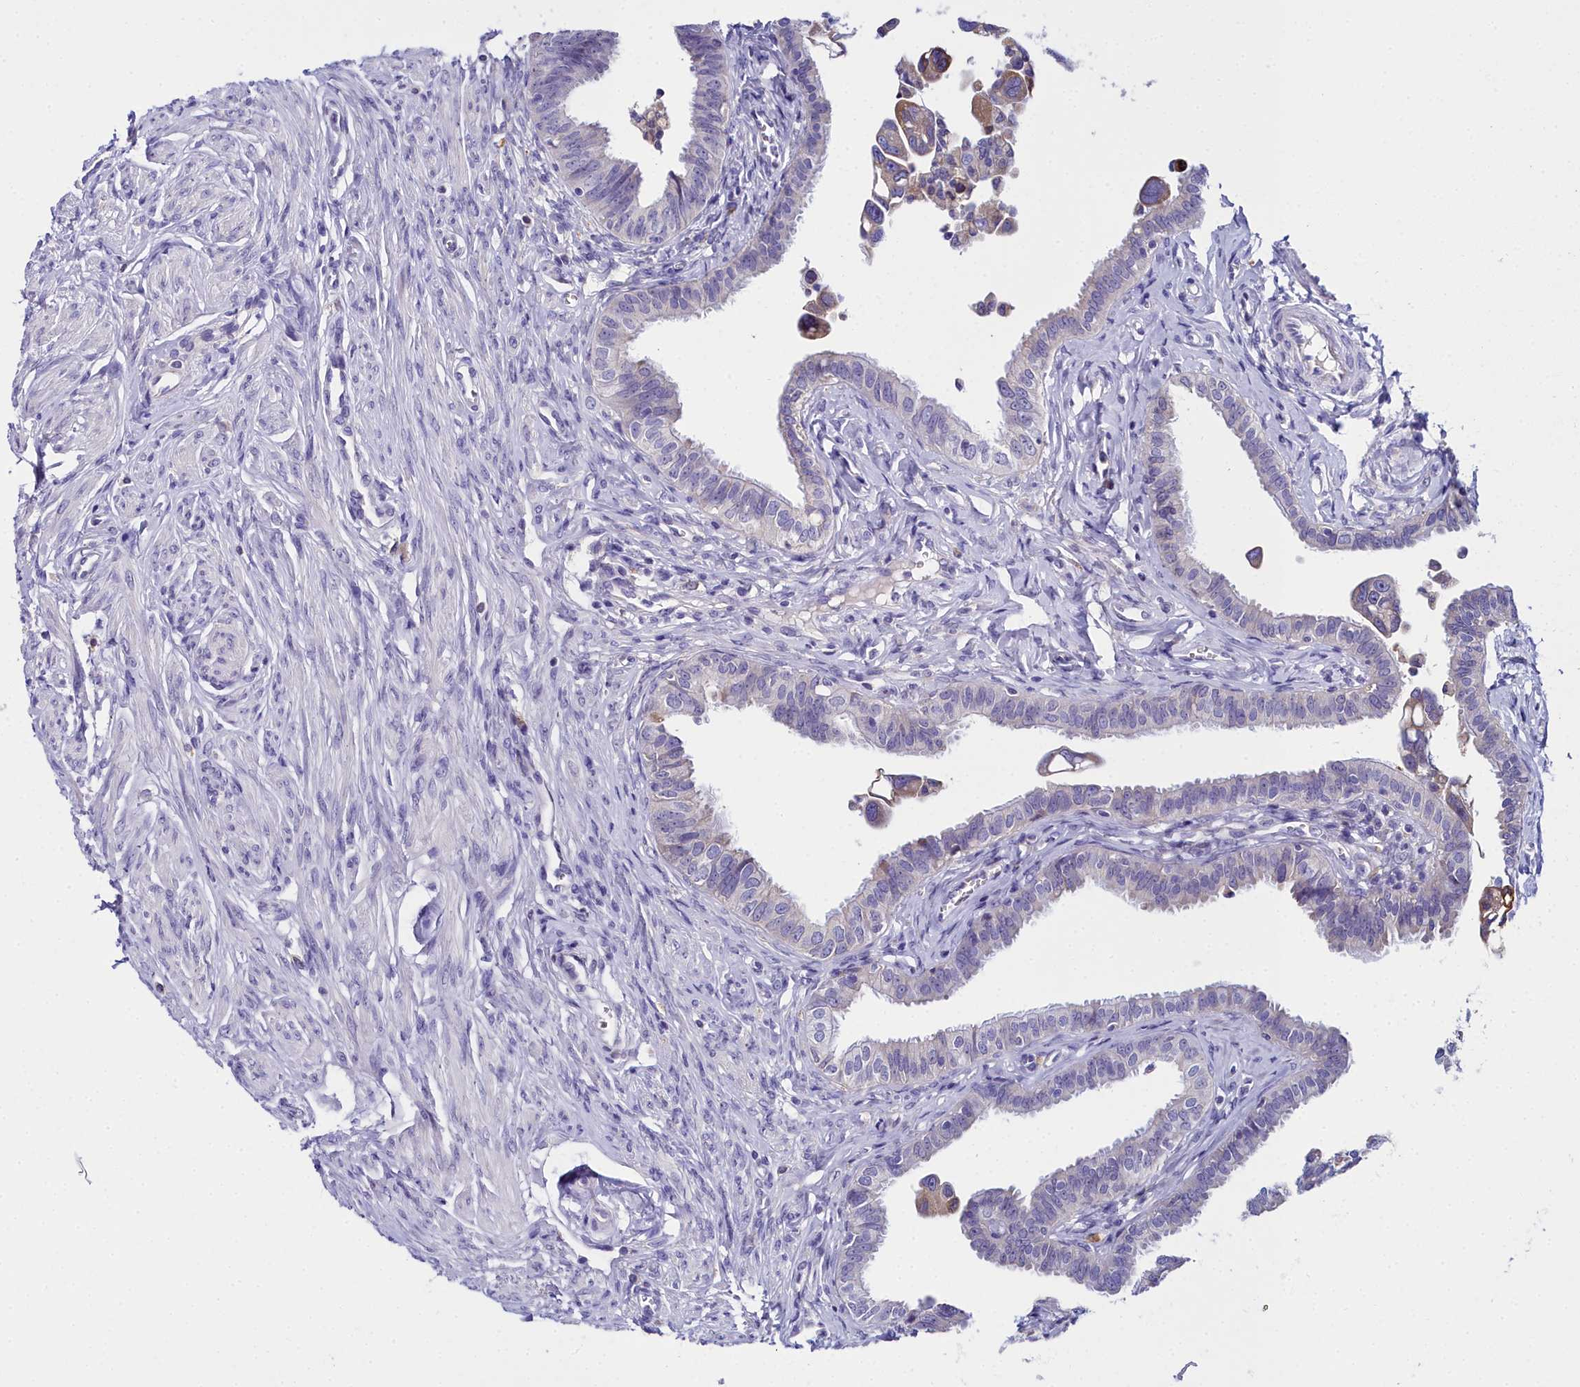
{"staining": {"intensity": "negative", "quantity": "none", "location": "none"}, "tissue": "fallopian tube", "cell_type": "Glandular cells", "image_type": "normal", "snomed": [{"axis": "morphology", "description": "Normal tissue, NOS"}, {"axis": "morphology", "description": "Carcinoma, NOS"}, {"axis": "topography", "description": "Fallopian tube"}, {"axis": "topography", "description": "Ovary"}], "caption": "IHC of unremarkable human fallopian tube displays no staining in glandular cells. (DAB (3,3'-diaminobenzidine) immunohistochemistry visualized using brightfield microscopy, high magnification).", "gene": "ELAPOR2", "patient": {"sex": "female", "age": 59}}